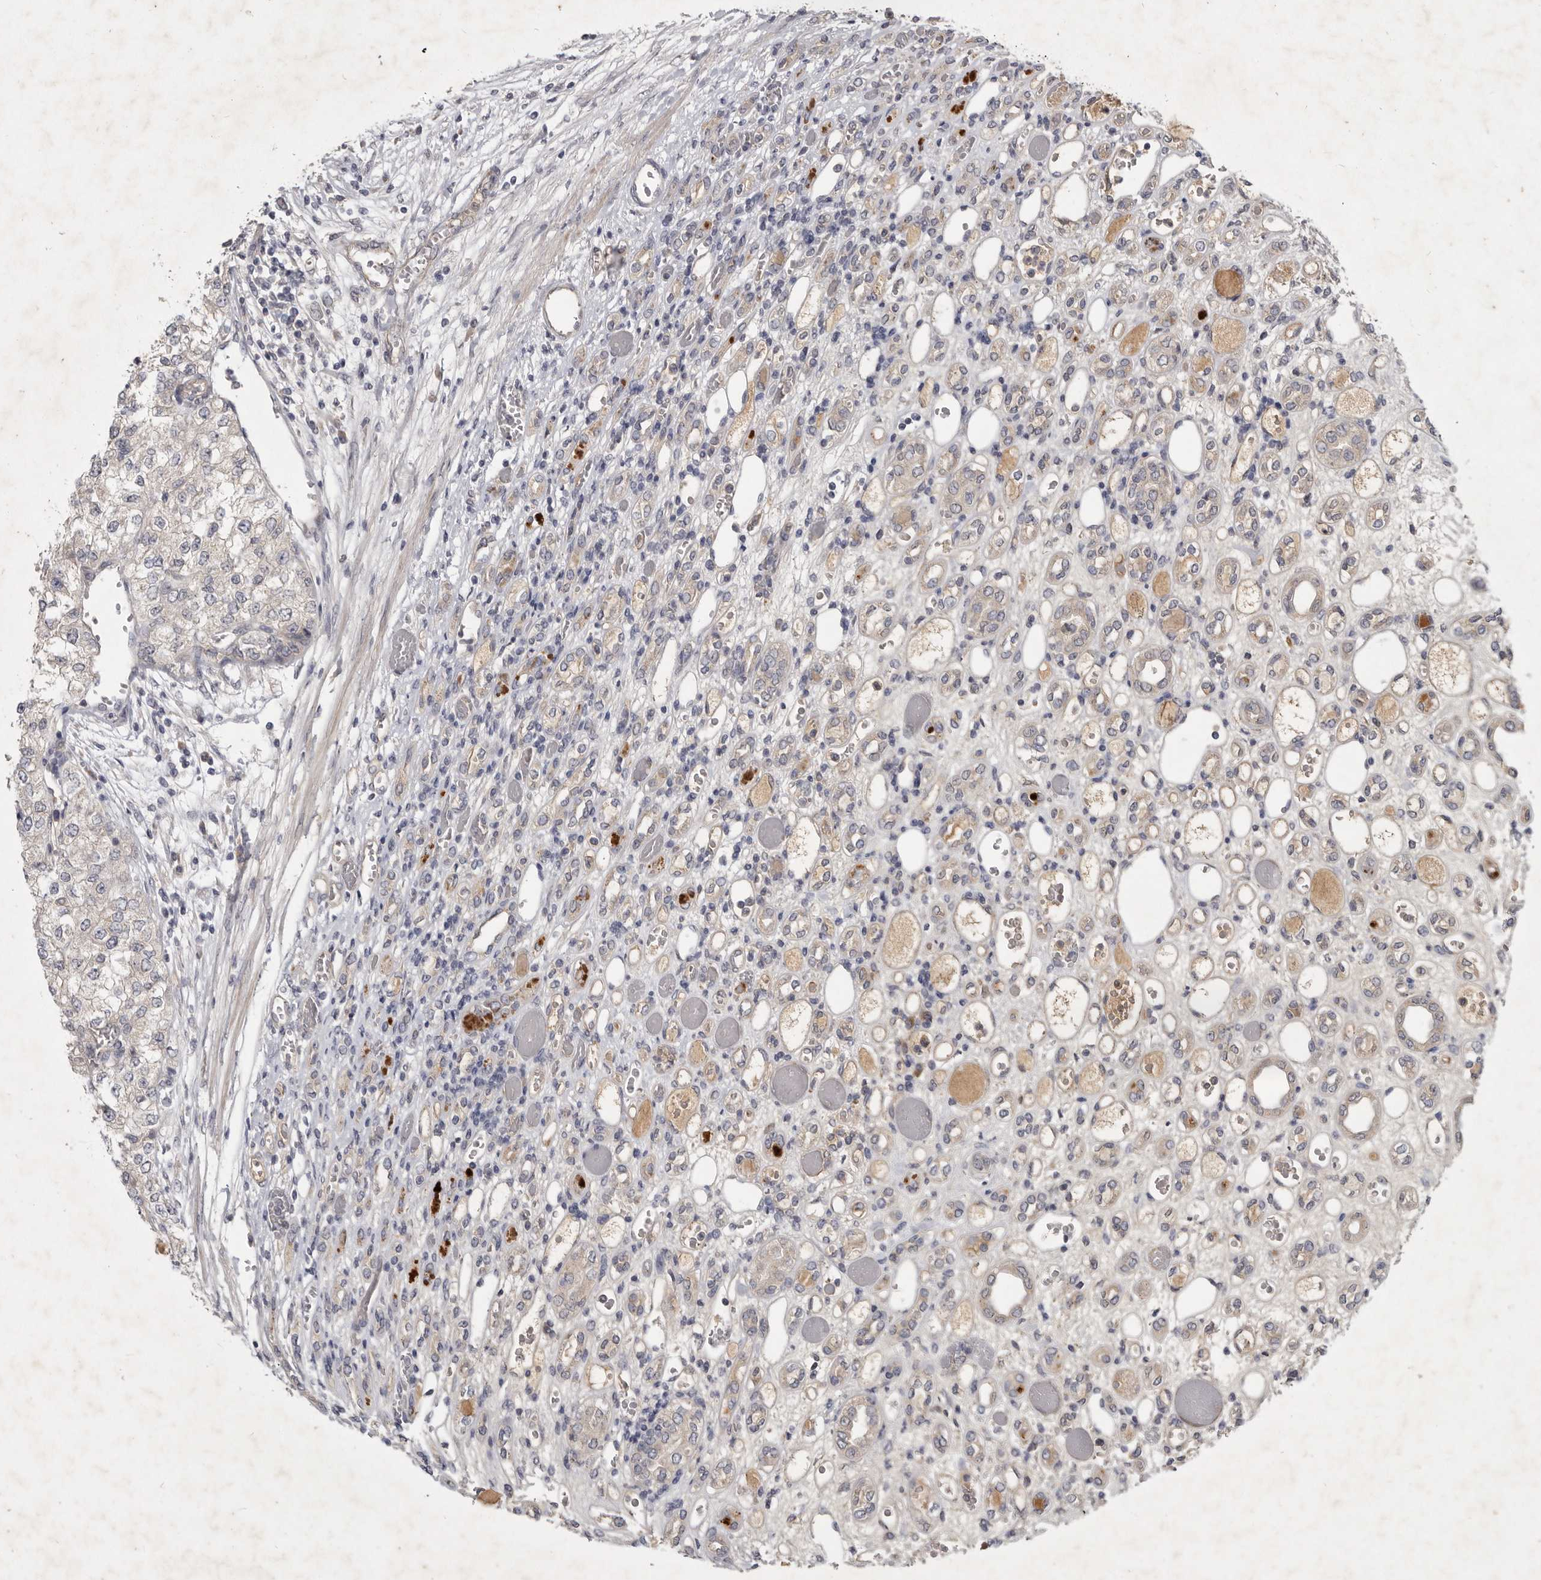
{"staining": {"intensity": "negative", "quantity": "none", "location": "none"}, "tissue": "renal cancer", "cell_type": "Tumor cells", "image_type": "cancer", "snomed": [{"axis": "morphology", "description": "Adenocarcinoma, NOS"}, {"axis": "topography", "description": "Kidney"}], "caption": "Renal cancer (adenocarcinoma) was stained to show a protein in brown. There is no significant positivity in tumor cells.", "gene": "SLC22A1", "patient": {"sex": "female", "age": 54}}